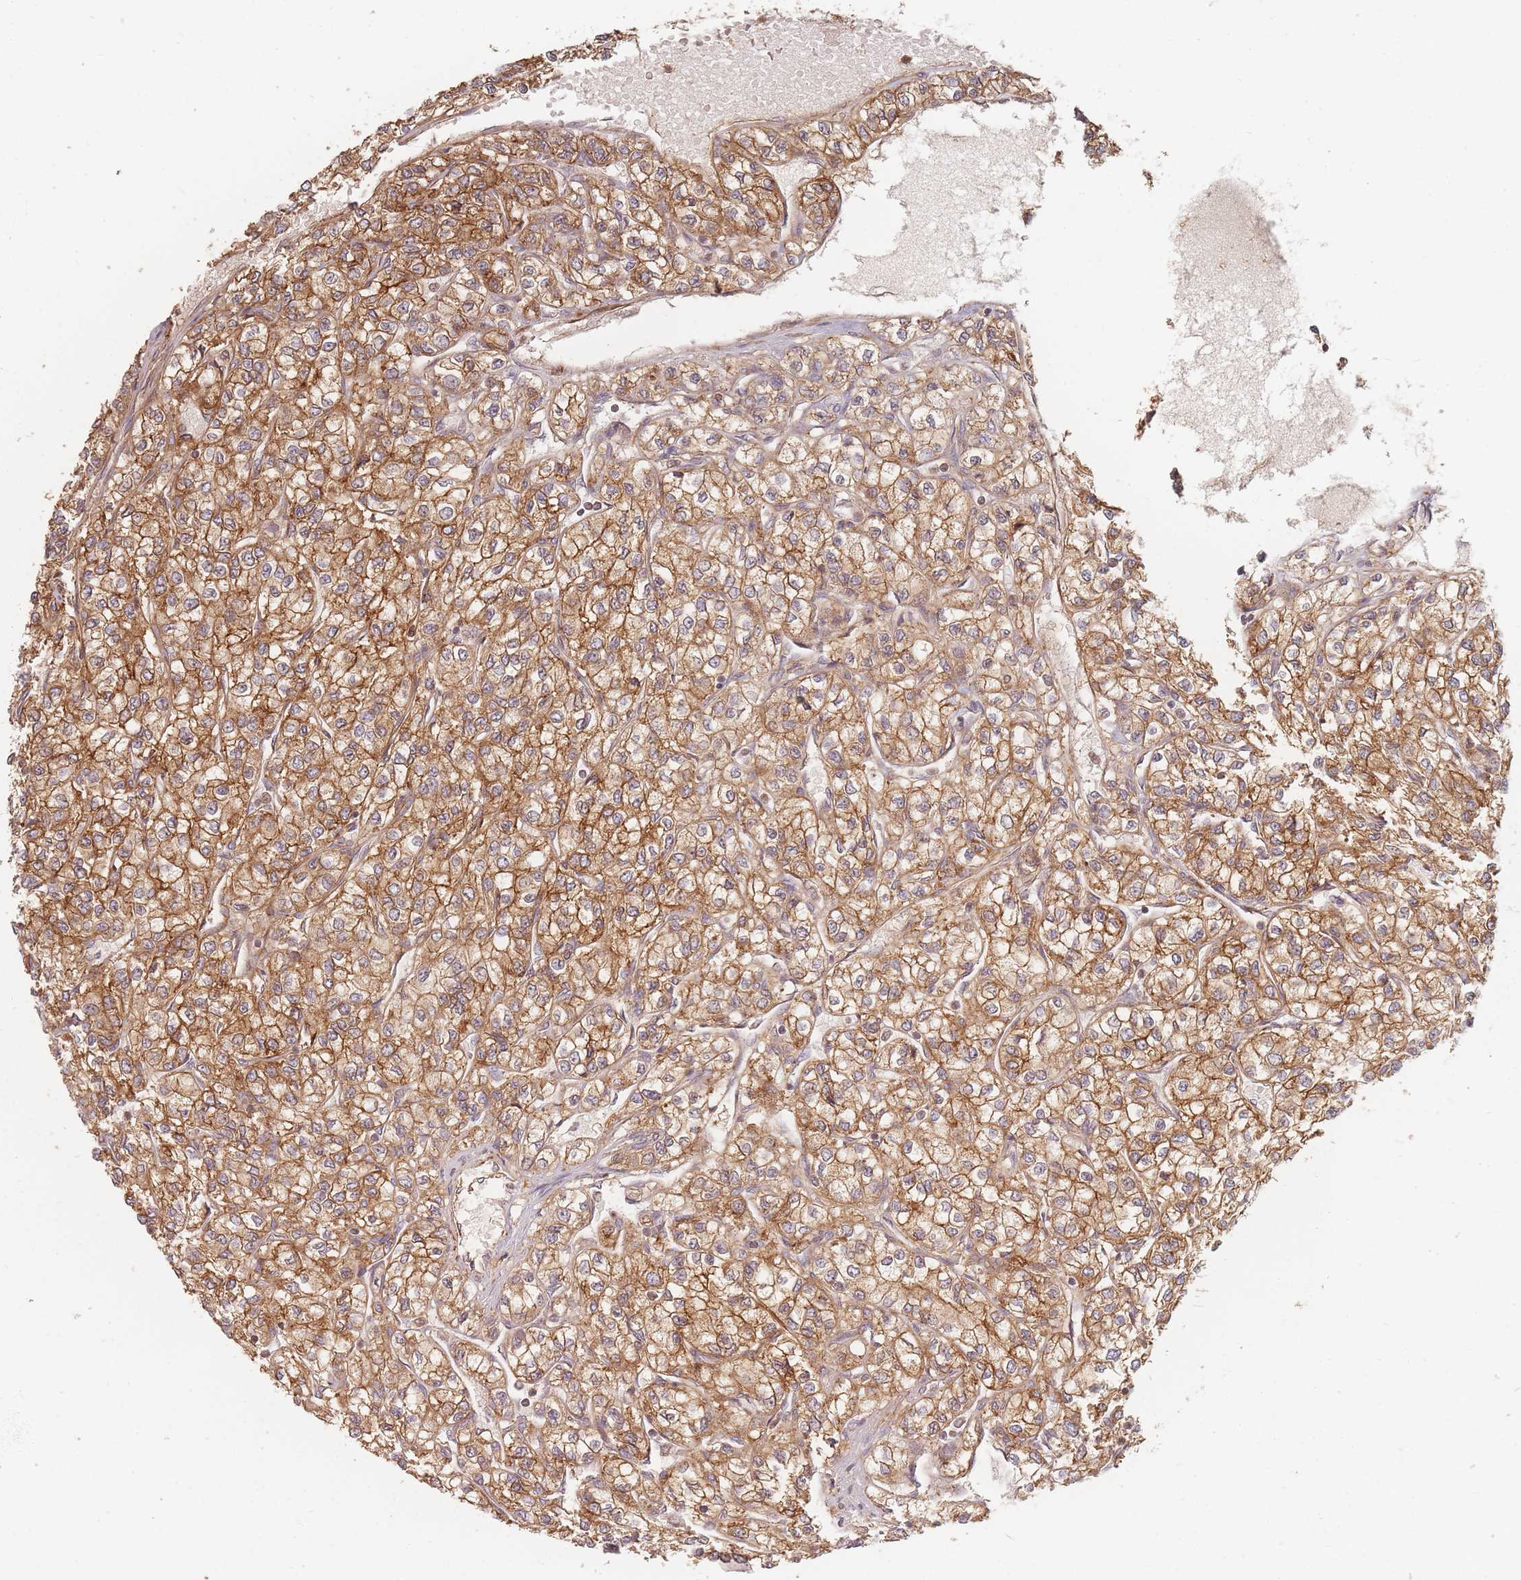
{"staining": {"intensity": "moderate", "quantity": ">75%", "location": "cytoplasmic/membranous"}, "tissue": "renal cancer", "cell_type": "Tumor cells", "image_type": "cancer", "snomed": [{"axis": "morphology", "description": "Adenocarcinoma, NOS"}, {"axis": "topography", "description": "Kidney"}], "caption": "This image reveals immunohistochemistry (IHC) staining of human renal adenocarcinoma, with medium moderate cytoplasmic/membranous expression in about >75% of tumor cells.", "gene": "MRPS6", "patient": {"sex": "male", "age": 80}}